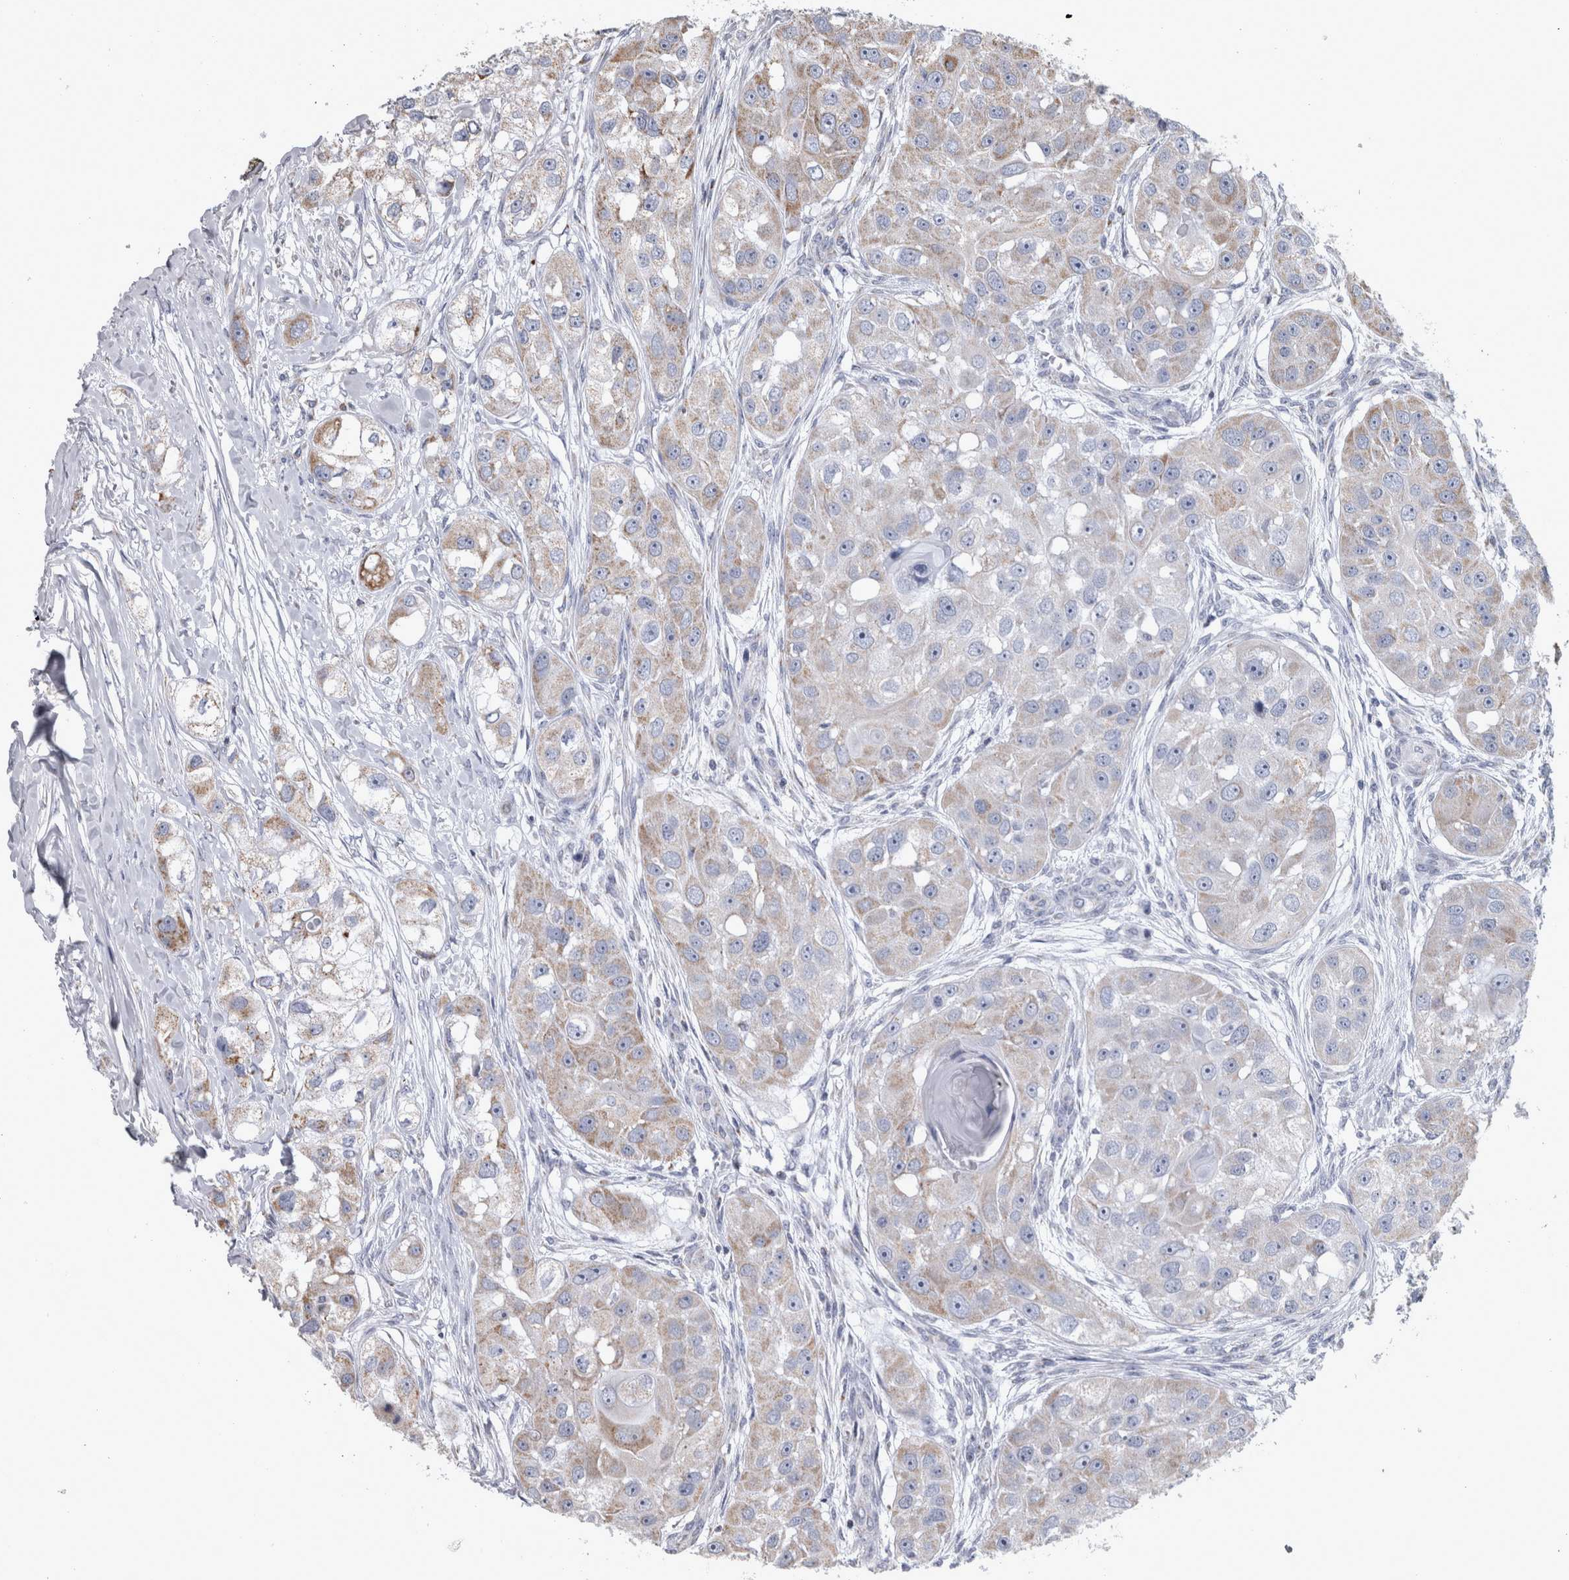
{"staining": {"intensity": "moderate", "quantity": "25%-75%", "location": "cytoplasmic/membranous"}, "tissue": "head and neck cancer", "cell_type": "Tumor cells", "image_type": "cancer", "snomed": [{"axis": "morphology", "description": "Normal tissue, NOS"}, {"axis": "morphology", "description": "Squamous cell carcinoma, NOS"}, {"axis": "topography", "description": "Skeletal muscle"}, {"axis": "topography", "description": "Head-Neck"}], "caption": "Moderate cytoplasmic/membranous expression for a protein is appreciated in approximately 25%-75% of tumor cells of head and neck cancer using IHC.", "gene": "MDH2", "patient": {"sex": "male", "age": 51}}